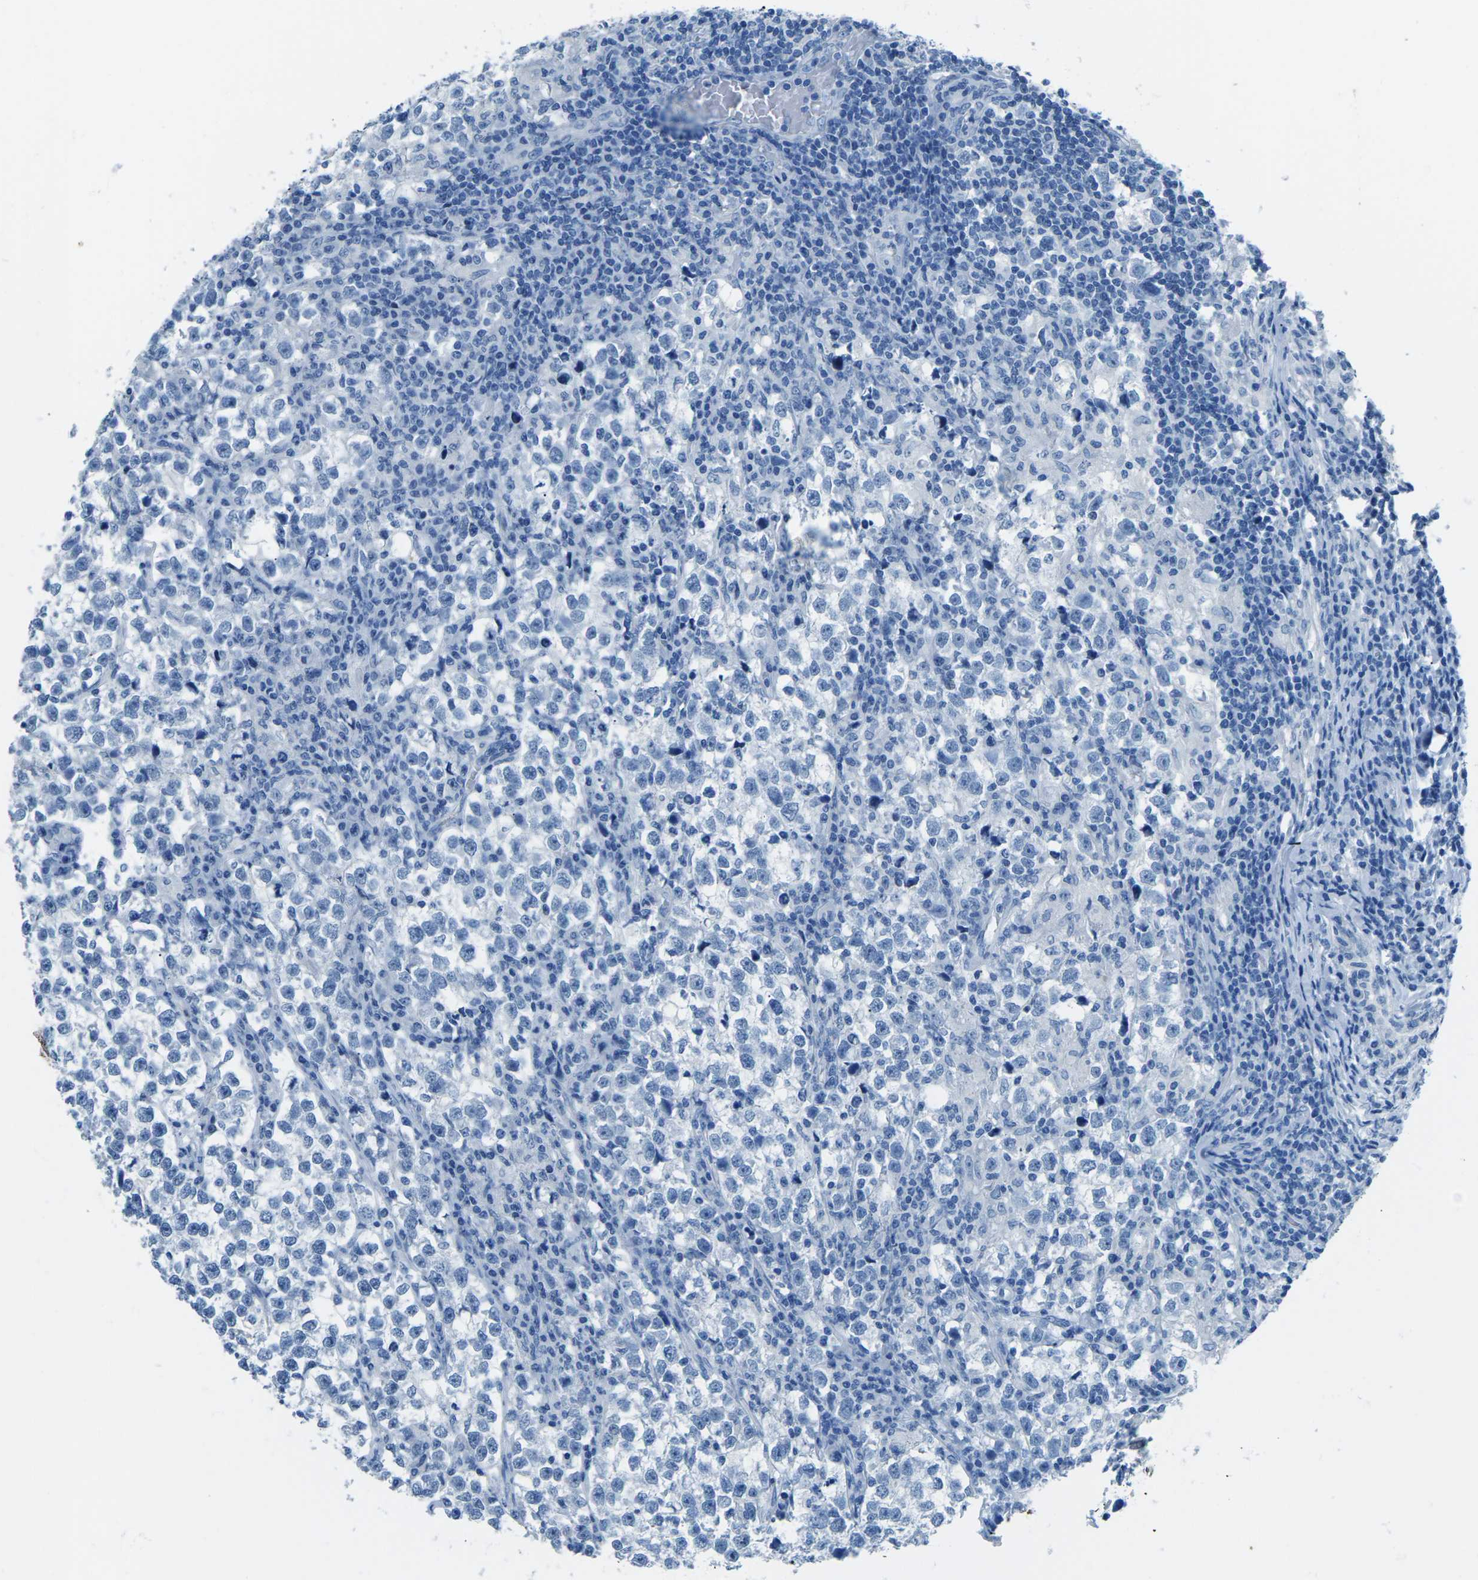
{"staining": {"intensity": "negative", "quantity": "none", "location": "none"}, "tissue": "testis cancer", "cell_type": "Tumor cells", "image_type": "cancer", "snomed": [{"axis": "morphology", "description": "Normal tissue, NOS"}, {"axis": "morphology", "description": "Seminoma, NOS"}, {"axis": "topography", "description": "Testis"}], "caption": "A high-resolution histopathology image shows IHC staining of testis cancer, which displays no significant expression in tumor cells.", "gene": "MYH8", "patient": {"sex": "male", "age": 43}}